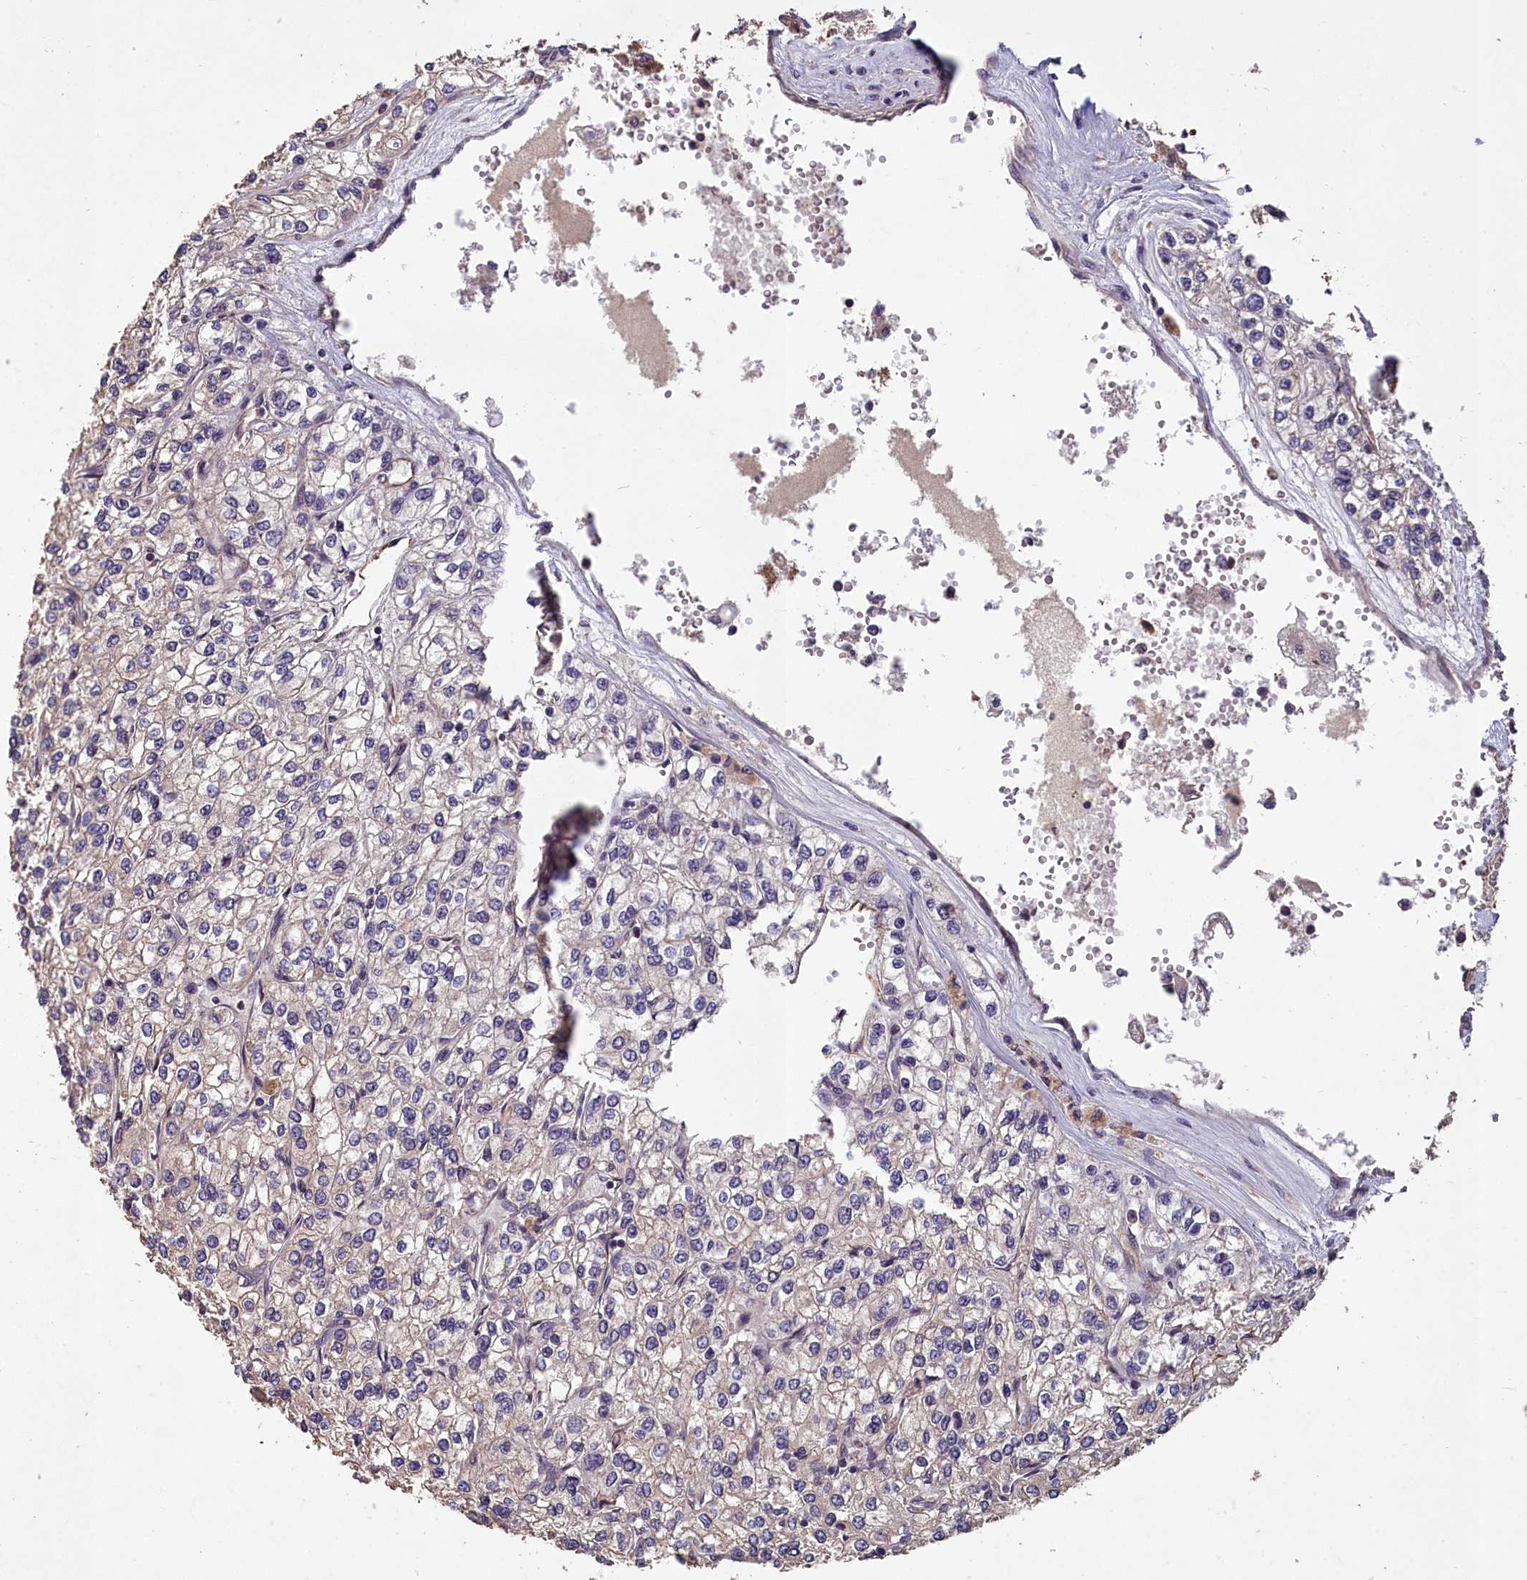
{"staining": {"intensity": "negative", "quantity": "none", "location": "none"}, "tissue": "renal cancer", "cell_type": "Tumor cells", "image_type": "cancer", "snomed": [{"axis": "morphology", "description": "Adenocarcinoma, NOS"}, {"axis": "topography", "description": "Kidney"}], "caption": "This is an immunohistochemistry (IHC) micrograph of human renal cancer. There is no staining in tumor cells.", "gene": "CHD9", "patient": {"sex": "male", "age": 80}}